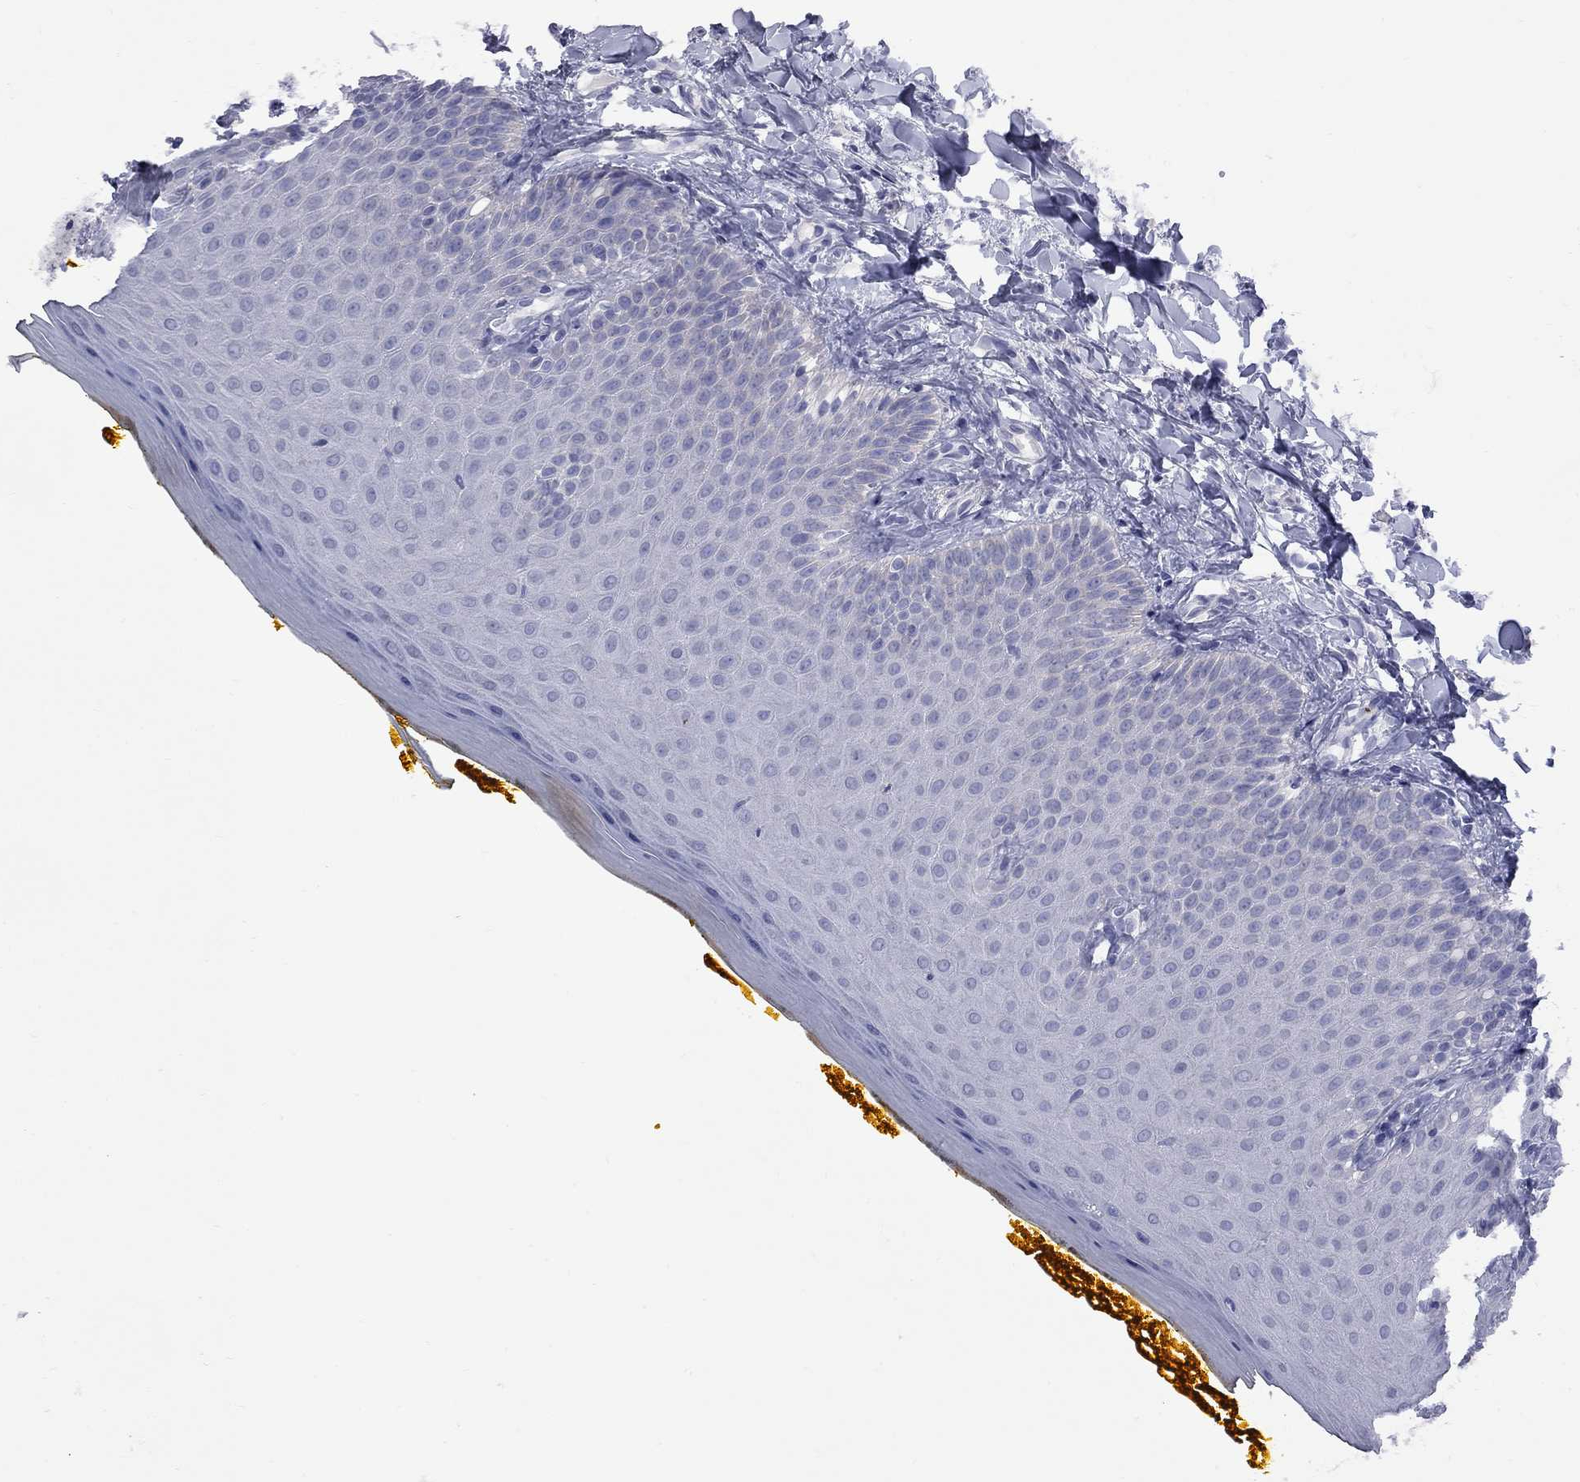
{"staining": {"intensity": "negative", "quantity": "none", "location": "none"}, "tissue": "oral mucosa", "cell_type": "Squamous epithelial cells", "image_type": "normal", "snomed": [{"axis": "morphology", "description": "Normal tissue, NOS"}, {"axis": "topography", "description": "Oral tissue"}], "caption": "High power microscopy micrograph of an immunohistochemistry (IHC) photomicrograph of normal oral mucosa, revealing no significant expression in squamous epithelial cells. Nuclei are stained in blue.", "gene": "ABCB4", "patient": {"sex": "female", "age": 43}}